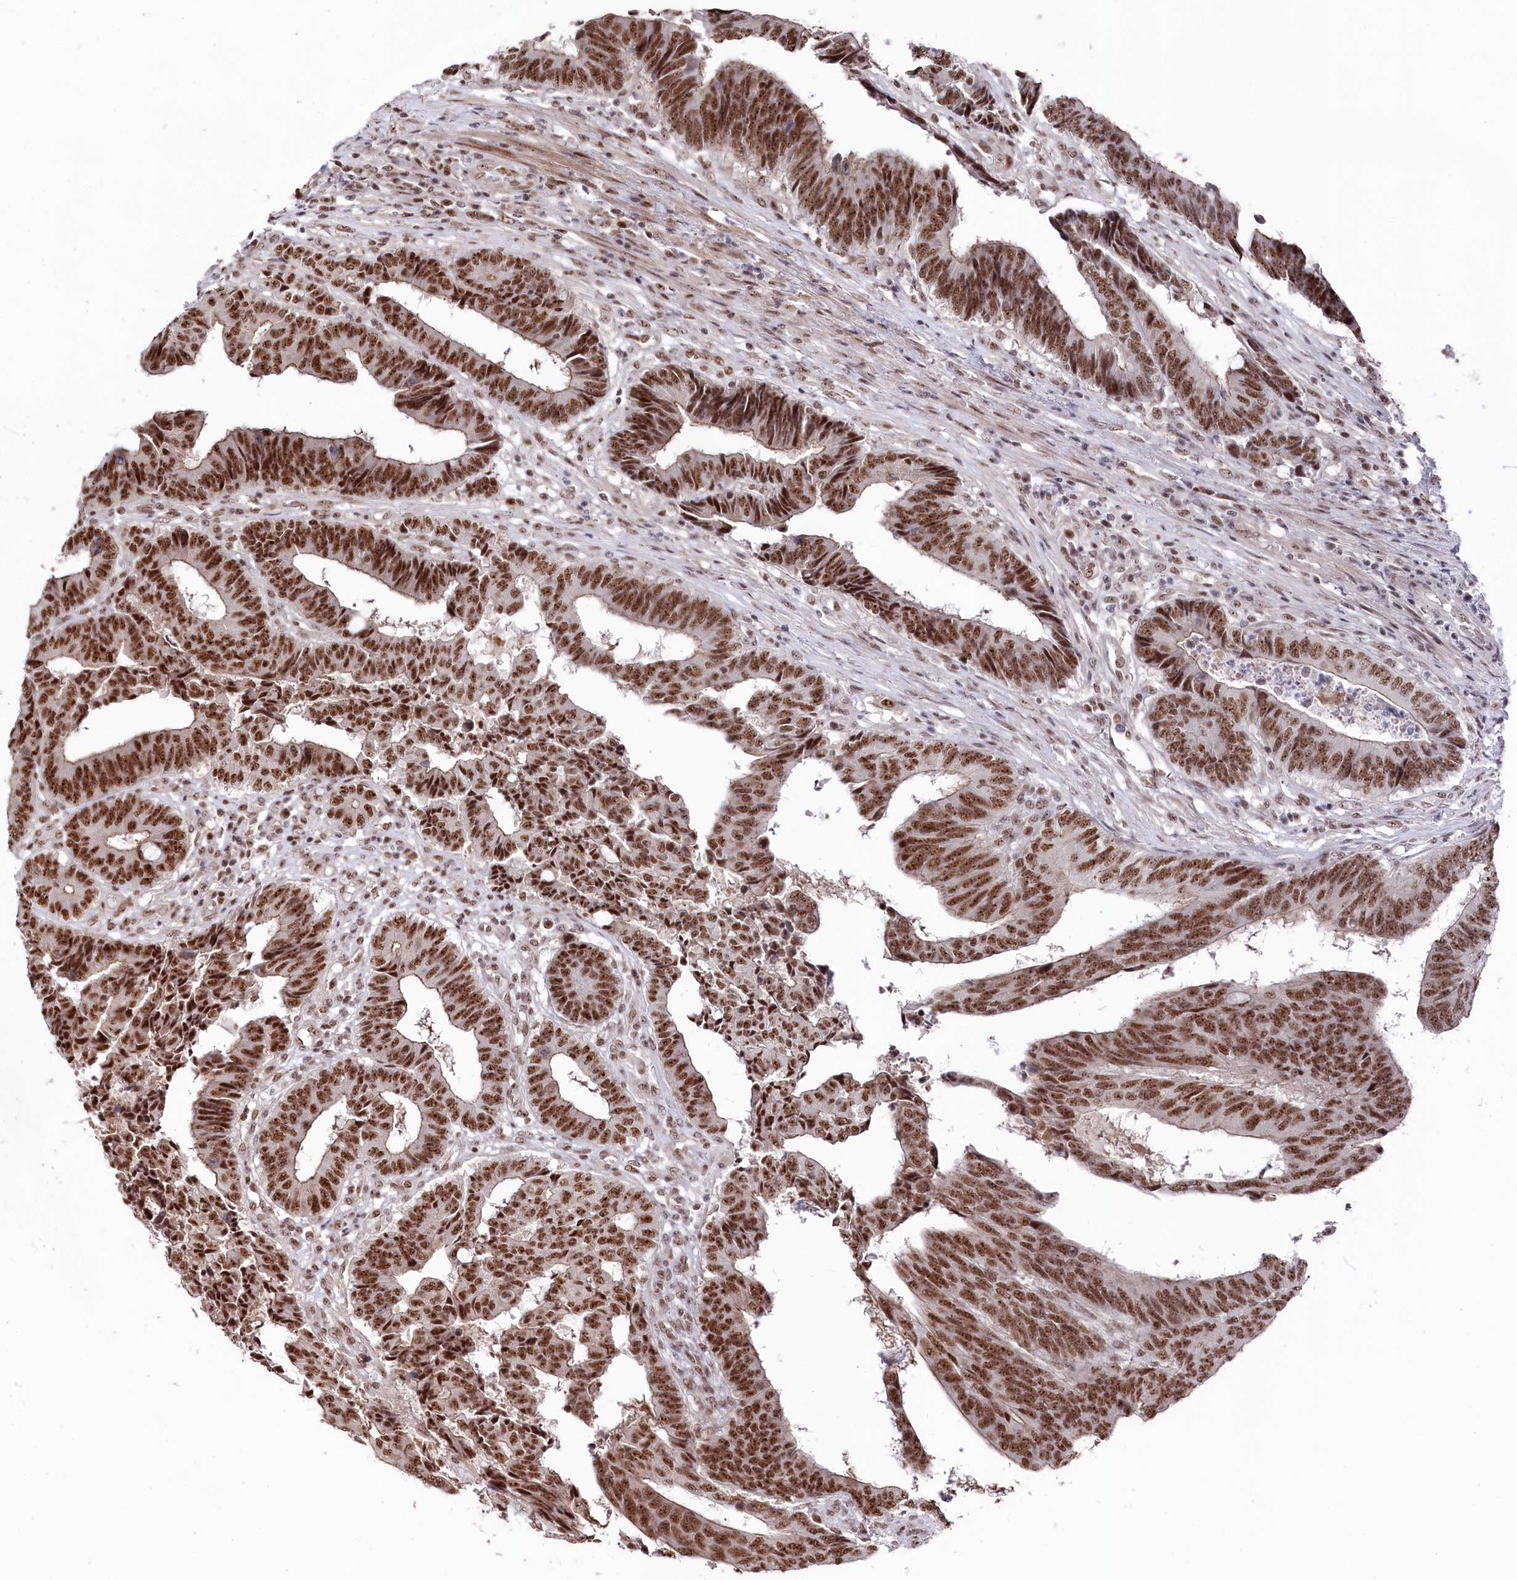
{"staining": {"intensity": "moderate", "quantity": ">75%", "location": "nuclear"}, "tissue": "colorectal cancer", "cell_type": "Tumor cells", "image_type": "cancer", "snomed": [{"axis": "morphology", "description": "Adenocarcinoma, NOS"}, {"axis": "topography", "description": "Rectum"}], "caption": "IHC photomicrograph of adenocarcinoma (colorectal) stained for a protein (brown), which reveals medium levels of moderate nuclear positivity in approximately >75% of tumor cells.", "gene": "POLR2H", "patient": {"sex": "male", "age": 84}}